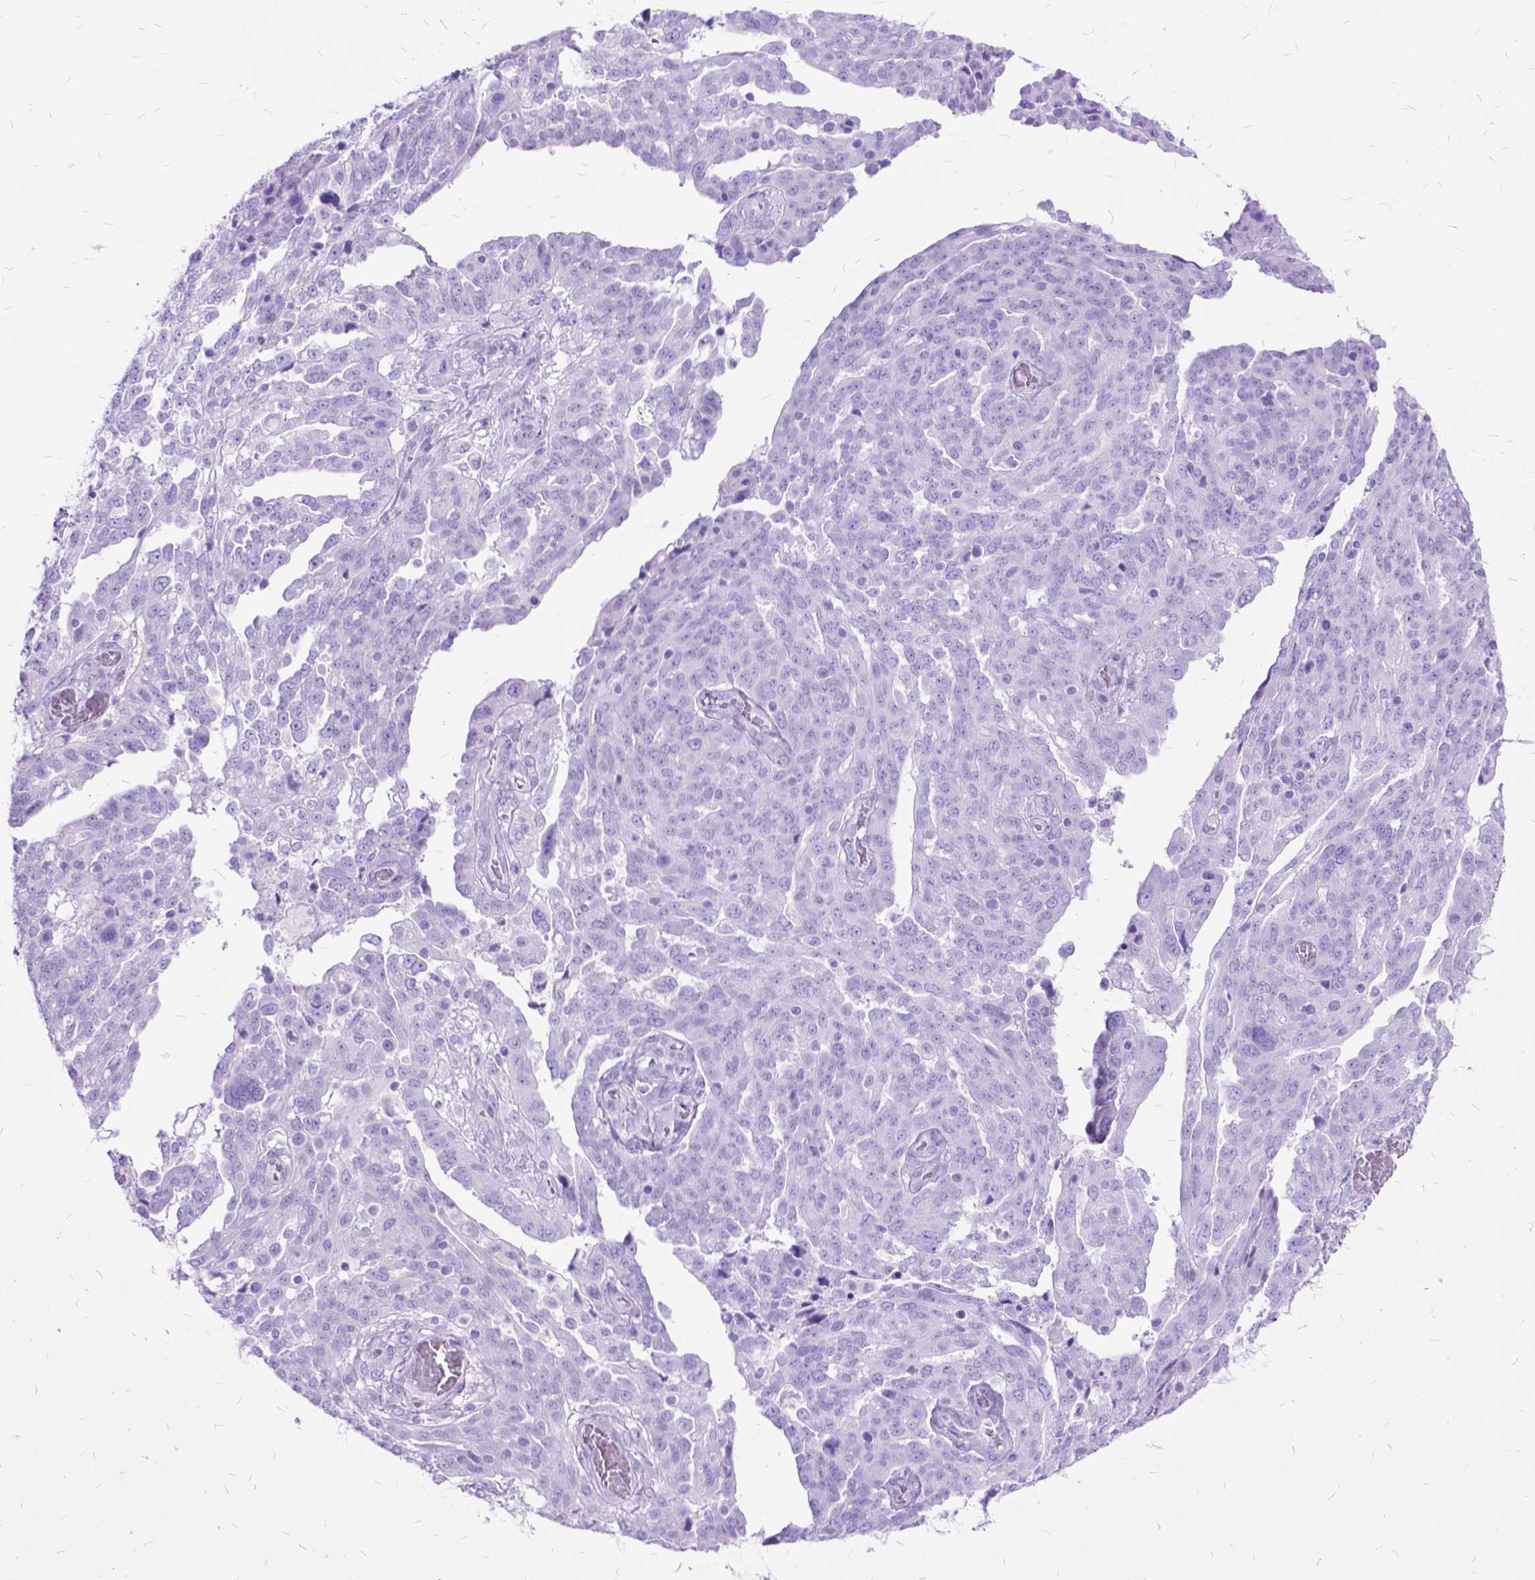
{"staining": {"intensity": "negative", "quantity": "none", "location": "none"}, "tissue": "ovarian cancer", "cell_type": "Tumor cells", "image_type": "cancer", "snomed": [{"axis": "morphology", "description": "Cystadenocarcinoma, serous, NOS"}, {"axis": "topography", "description": "Ovary"}], "caption": "Micrograph shows no protein positivity in tumor cells of ovarian cancer tissue.", "gene": "DNAH2", "patient": {"sex": "female", "age": 67}}